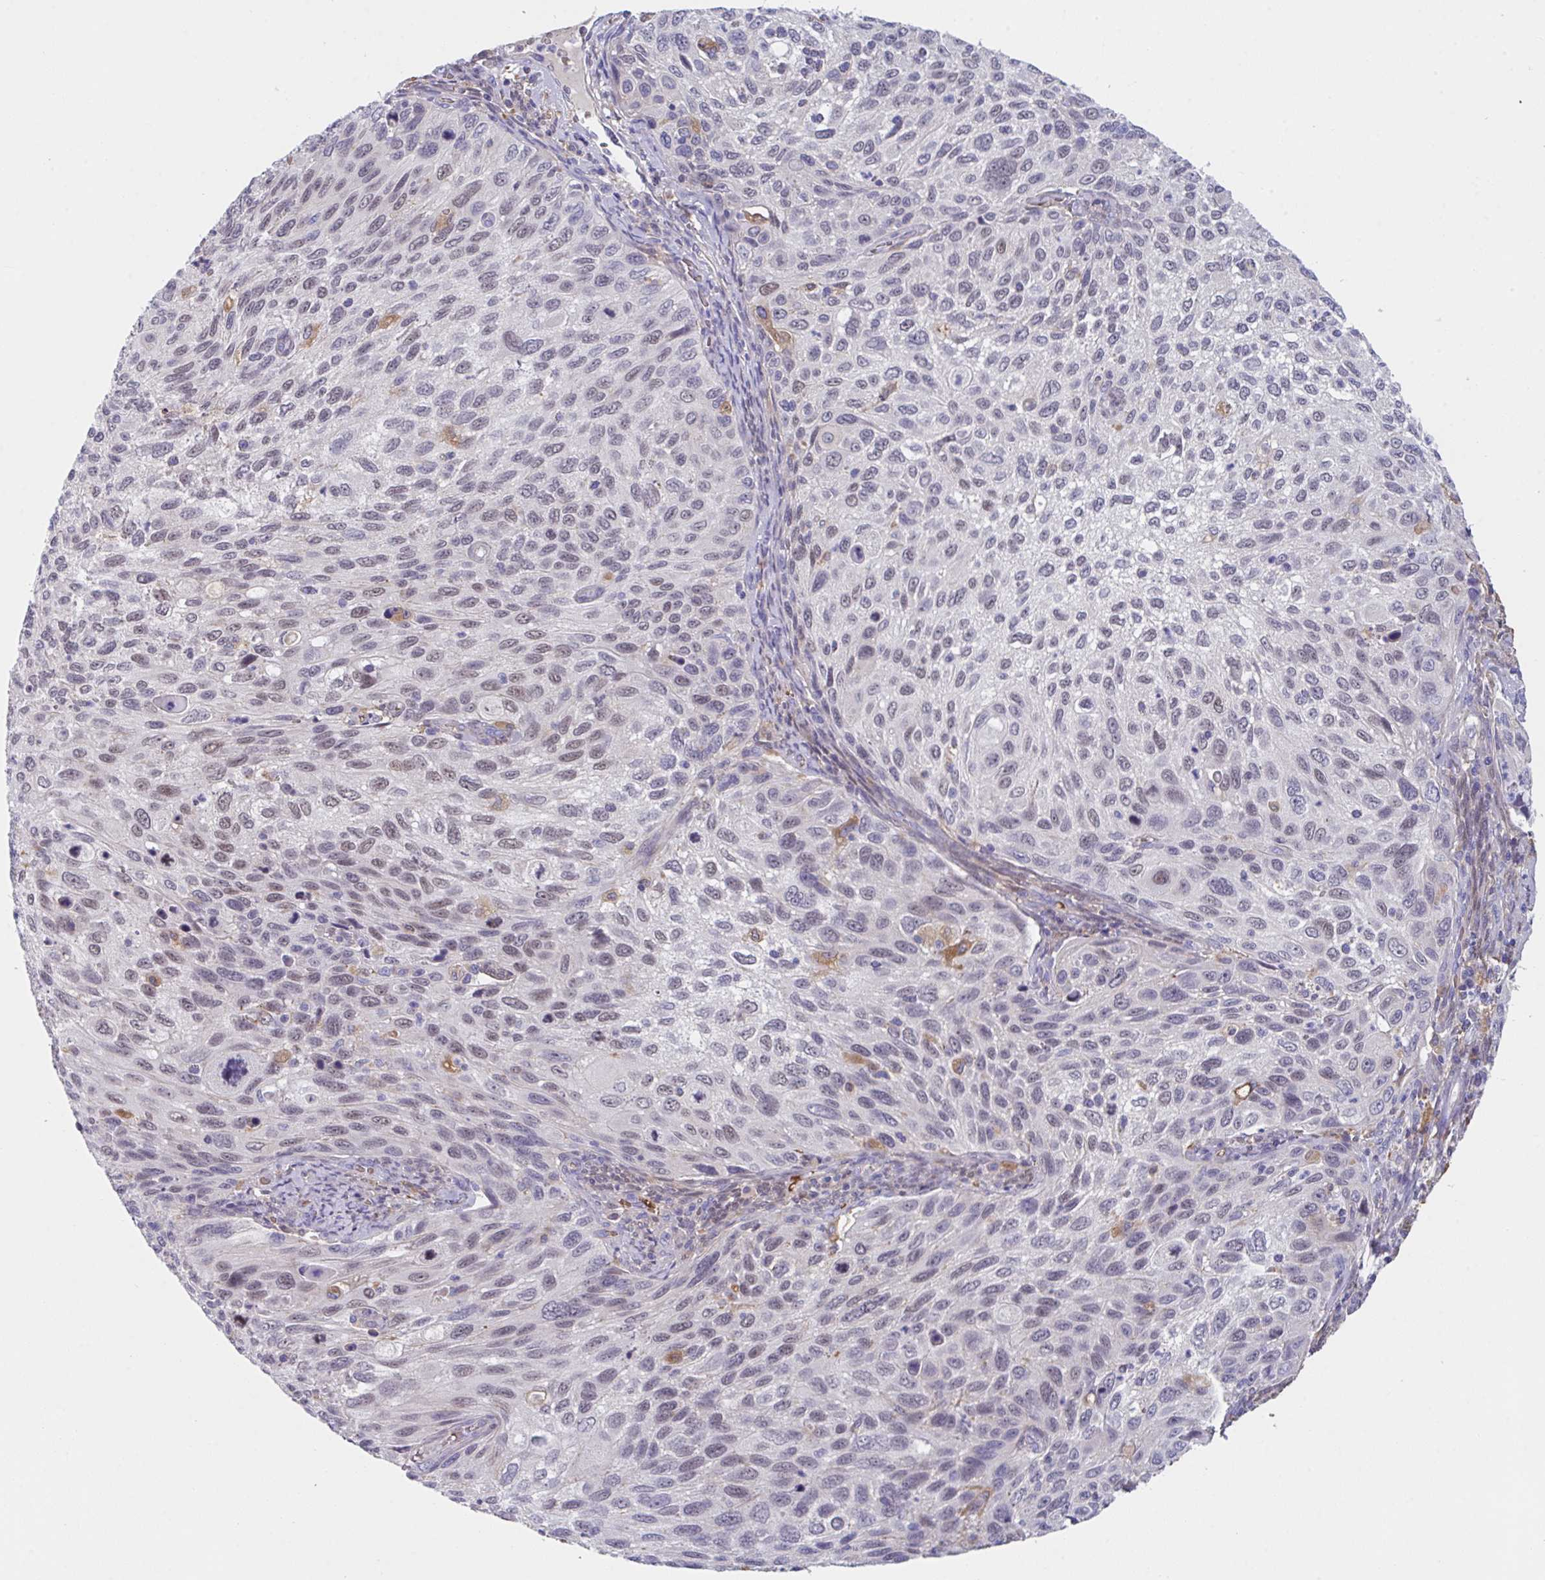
{"staining": {"intensity": "weak", "quantity": "<25%", "location": "nuclear"}, "tissue": "cervical cancer", "cell_type": "Tumor cells", "image_type": "cancer", "snomed": [{"axis": "morphology", "description": "Squamous cell carcinoma, NOS"}, {"axis": "topography", "description": "Cervix"}], "caption": "Immunohistochemical staining of cervical cancer displays no significant expression in tumor cells. Nuclei are stained in blue.", "gene": "TFAP2C", "patient": {"sex": "female", "age": 70}}